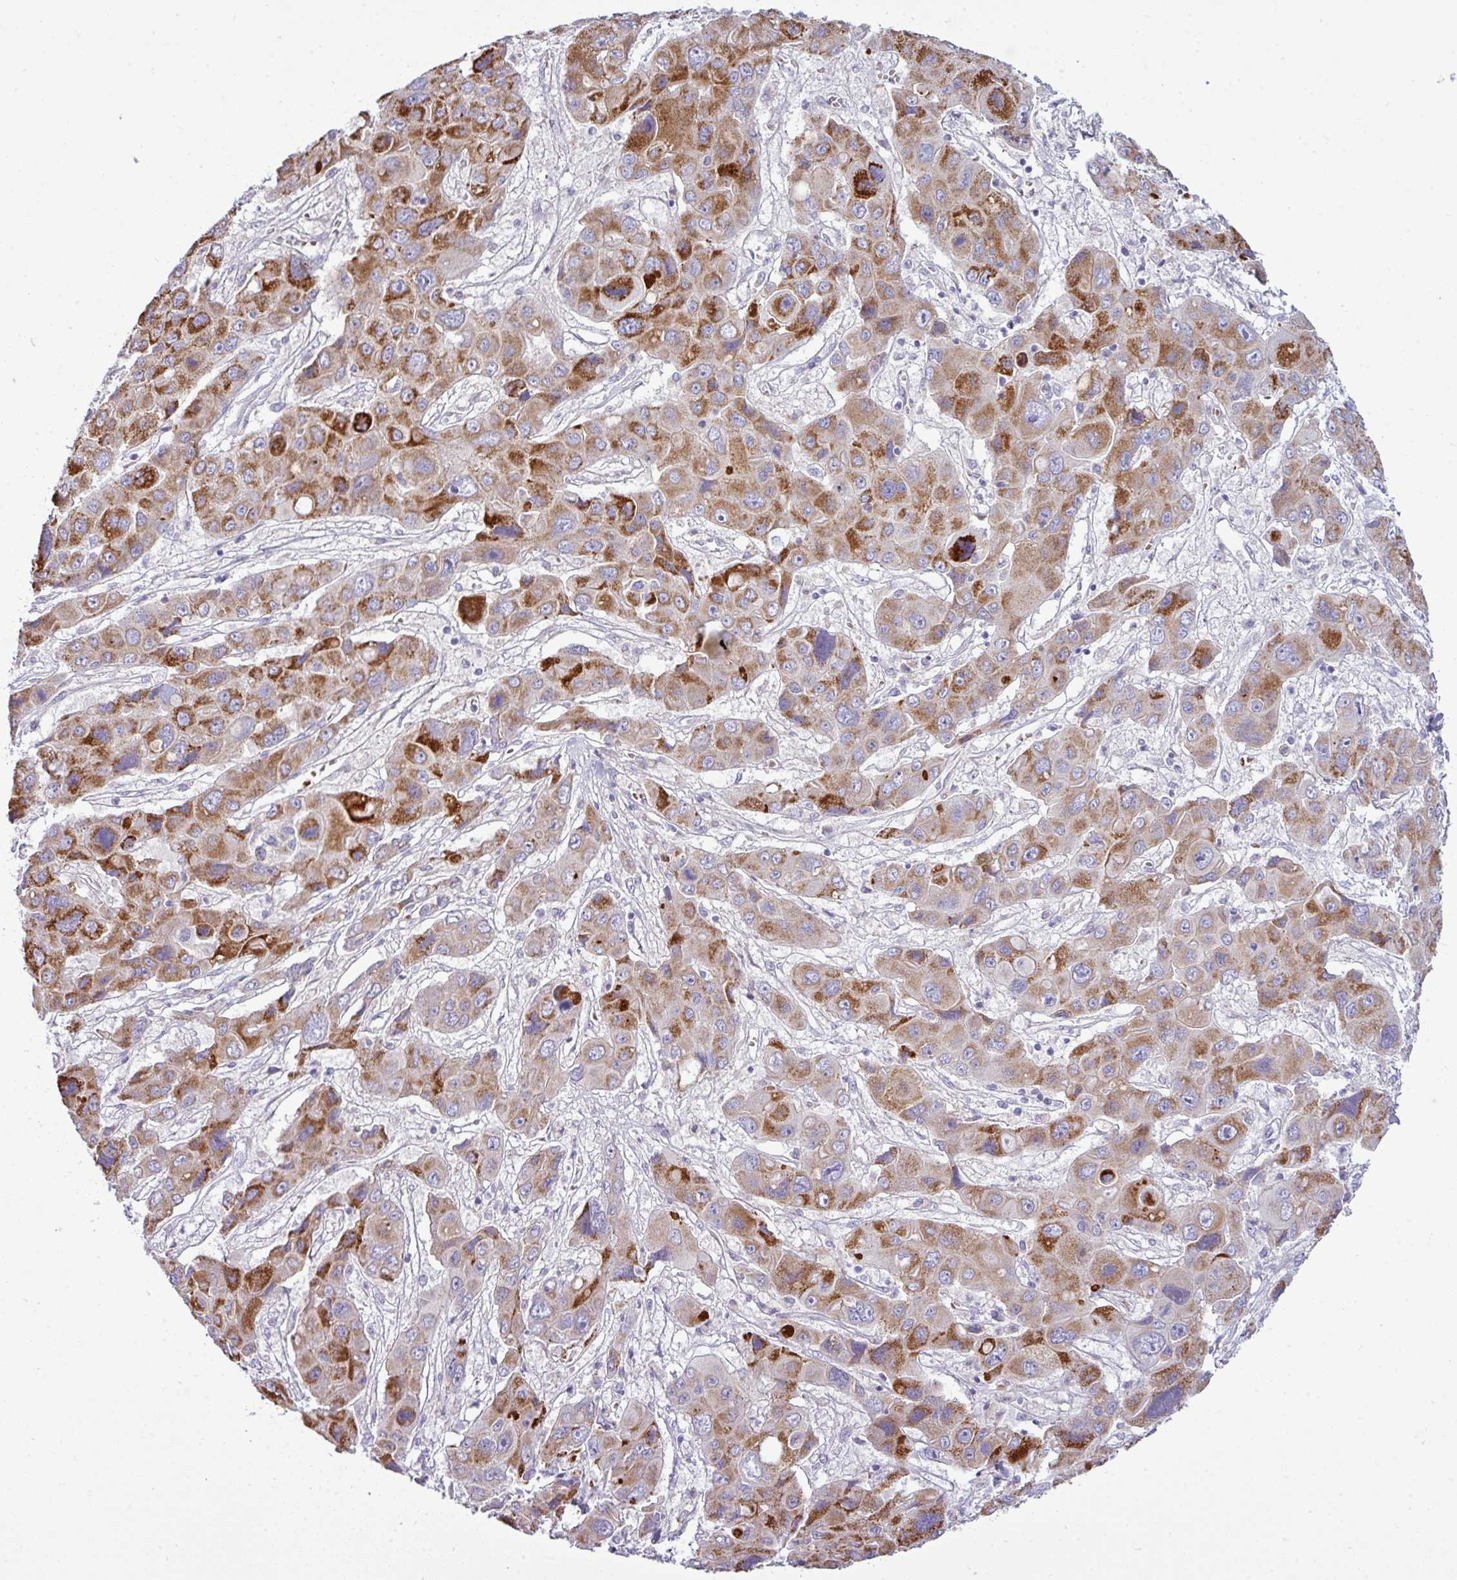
{"staining": {"intensity": "strong", "quantity": "25%-75%", "location": "cytoplasmic/membranous"}, "tissue": "liver cancer", "cell_type": "Tumor cells", "image_type": "cancer", "snomed": [{"axis": "morphology", "description": "Cholangiocarcinoma"}, {"axis": "topography", "description": "Liver"}], "caption": "Brown immunohistochemical staining in human liver cancer exhibits strong cytoplasmic/membranous staining in about 25%-75% of tumor cells.", "gene": "ACAP3", "patient": {"sex": "male", "age": 67}}